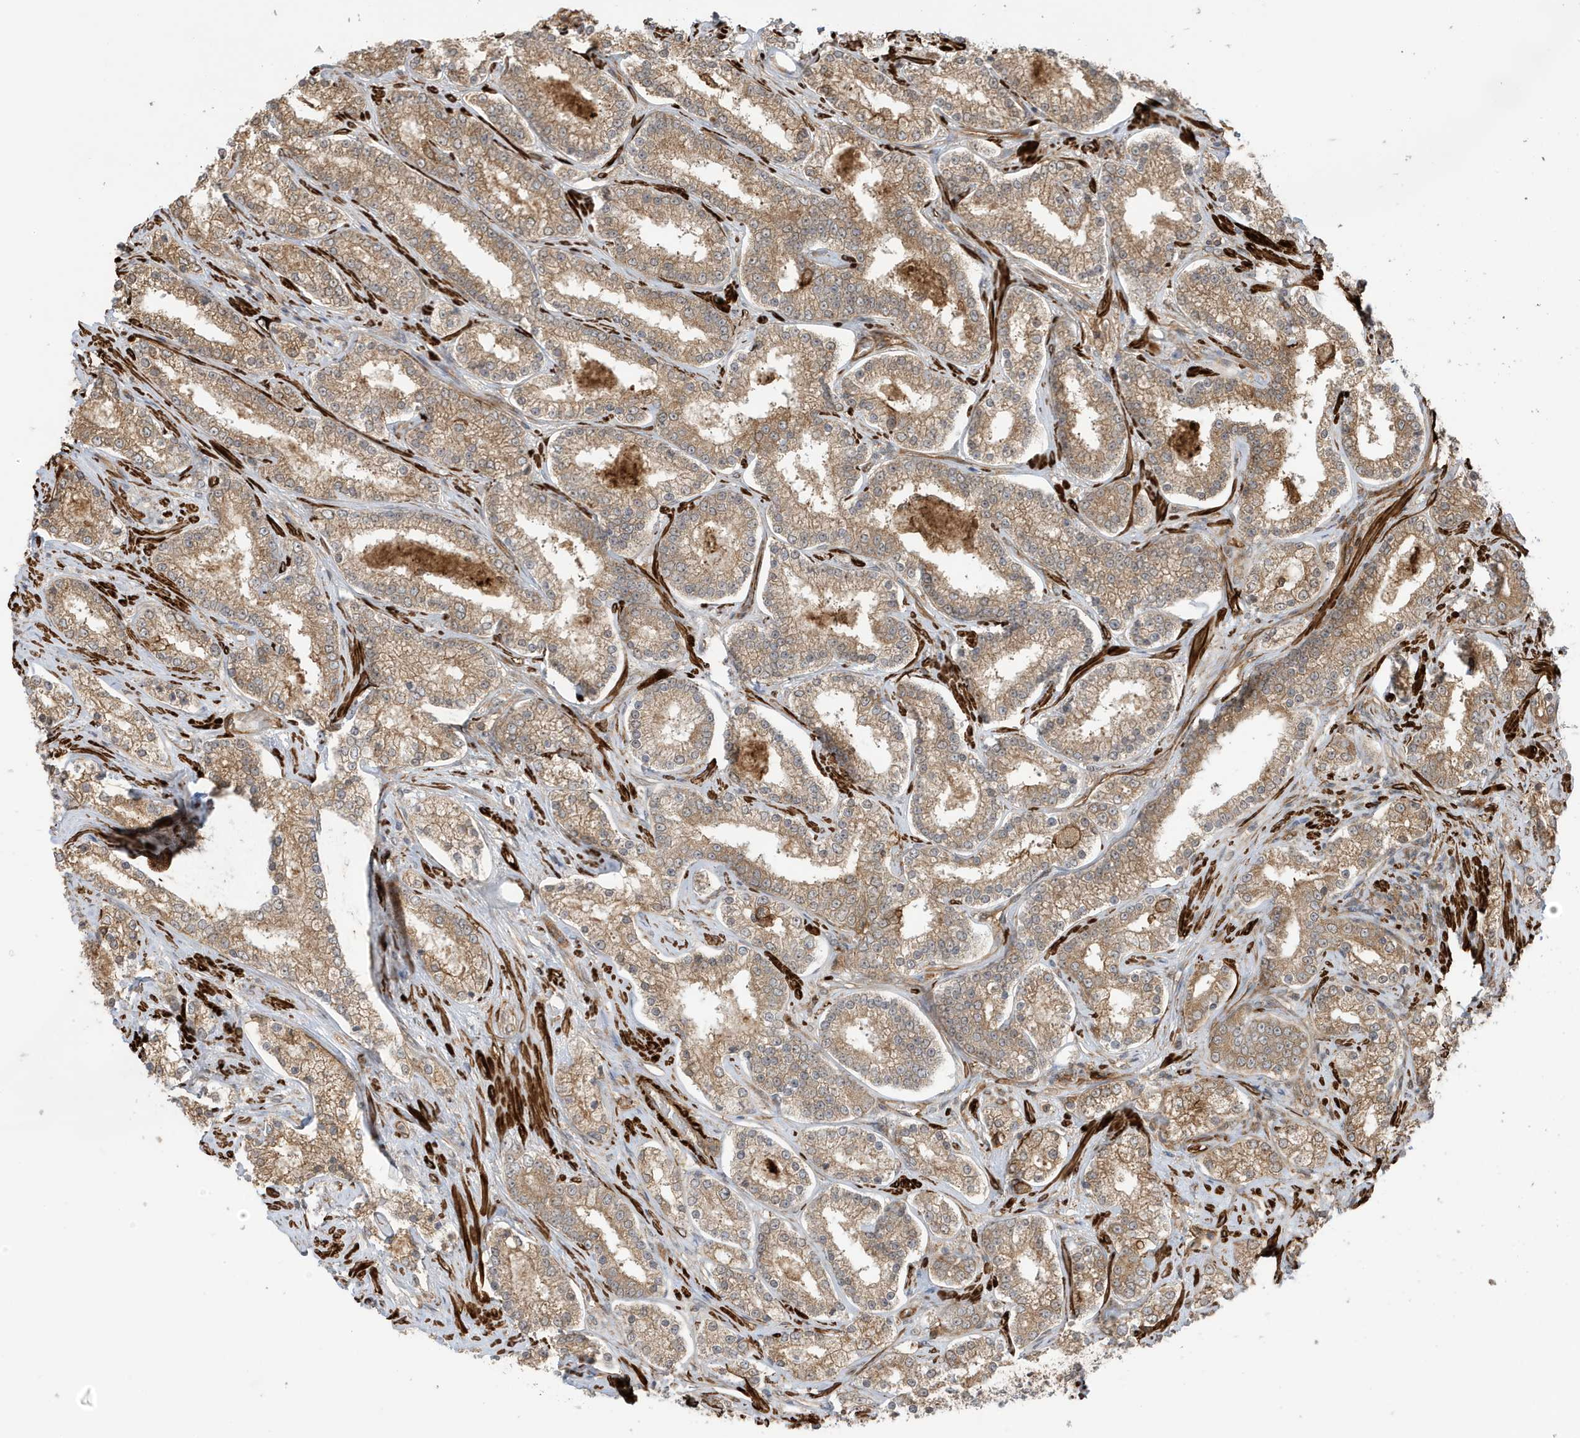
{"staining": {"intensity": "moderate", "quantity": ">75%", "location": "cytoplasmic/membranous"}, "tissue": "prostate cancer", "cell_type": "Tumor cells", "image_type": "cancer", "snomed": [{"axis": "morphology", "description": "Normal tissue, NOS"}, {"axis": "morphology", "description": "Adenocarcinoma, High grade"}, {"axis": "topography", "description": "Prostate"}], "caption": "A medium amount of moderate cytoplasmic/membranous positivity is present in about >75% of tumor cells in prostate high-grade adenocarcinoma tissue.", "gene": "CDC42EP3", "patient": {"sex": "male", "age": 83}}